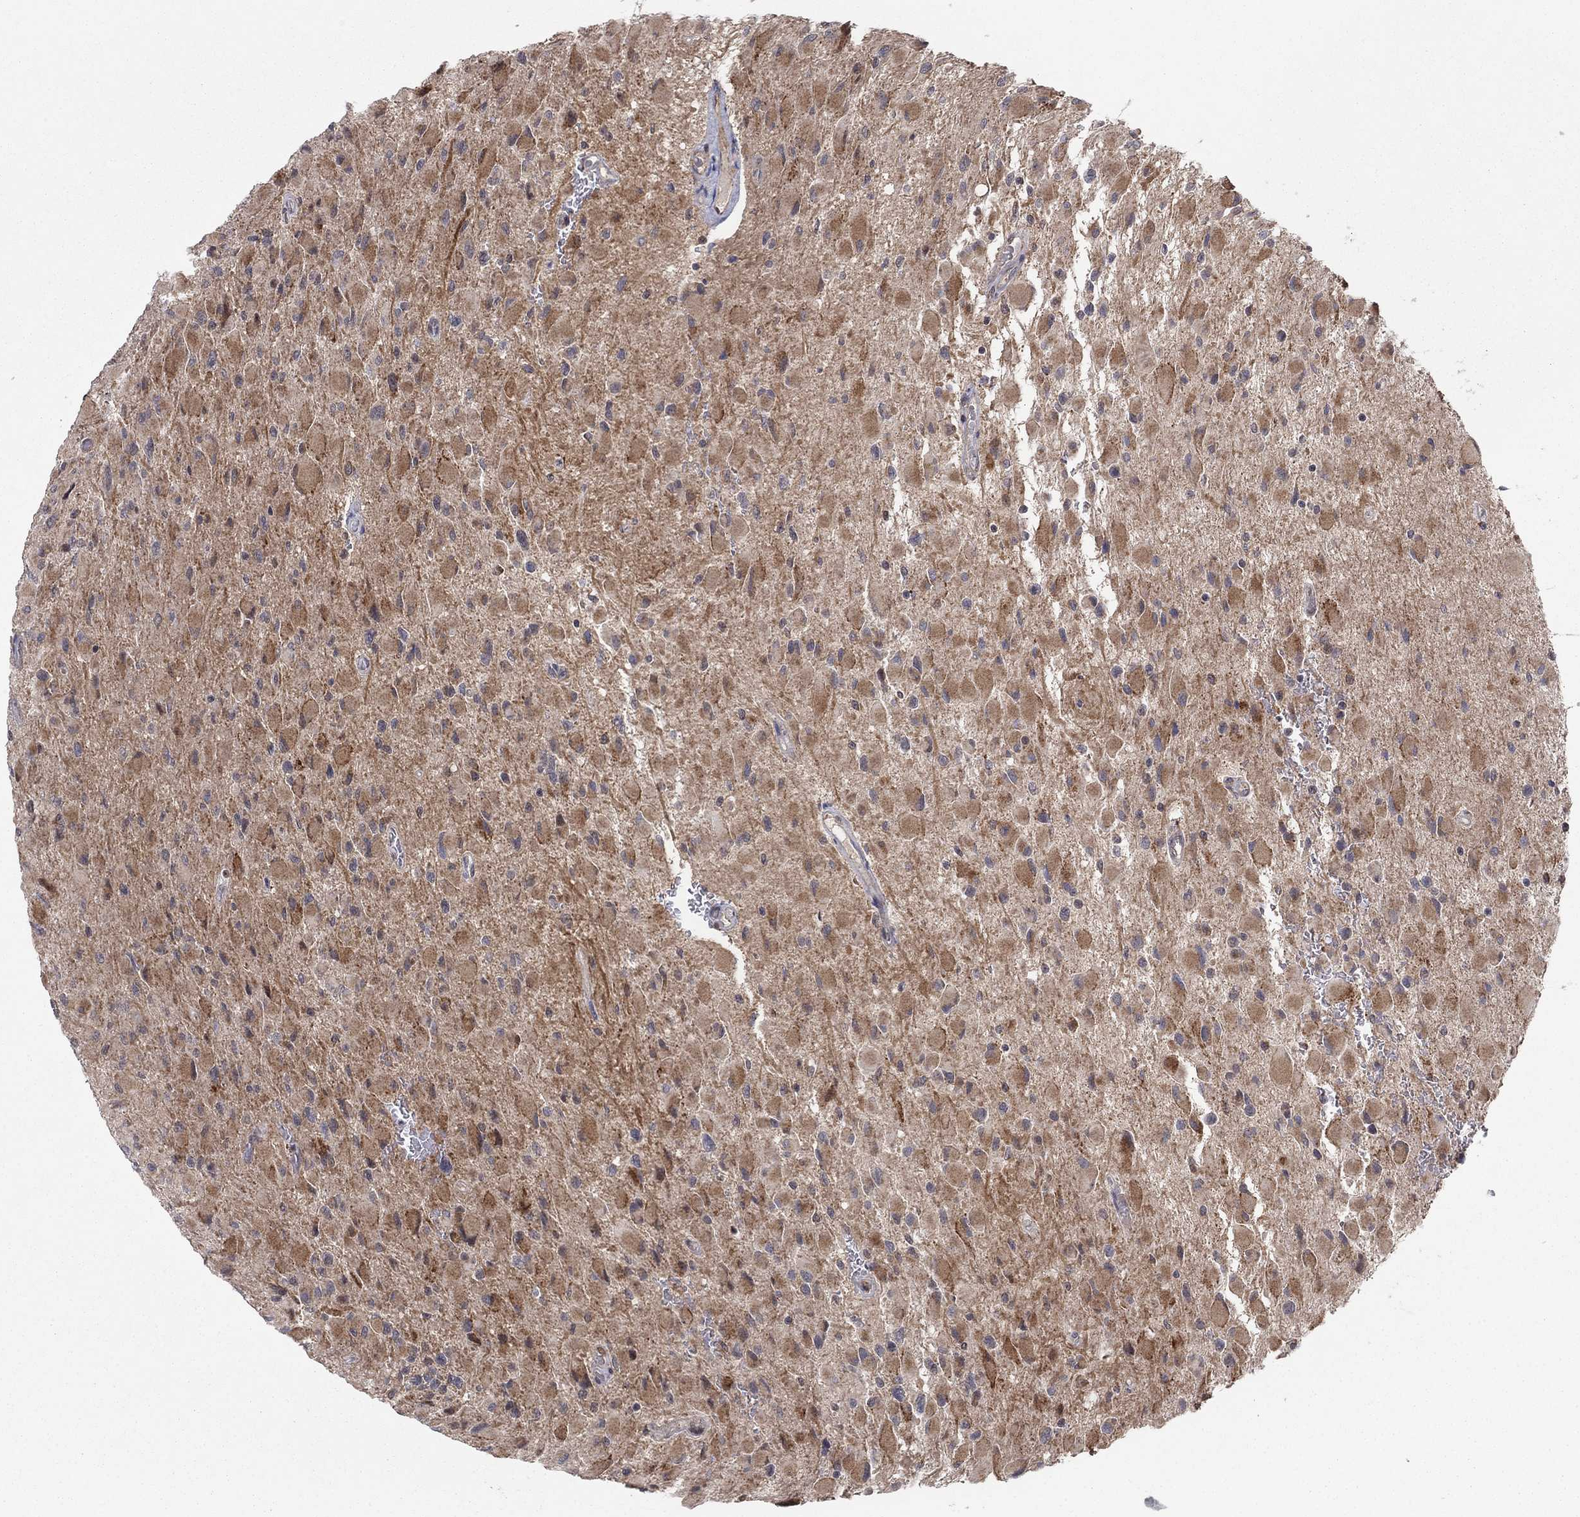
{"staining": {"intensity": "moderate", "quantity": "25%-75%", "location": "cytoplasmic/membranous"}, "tissue": "glioma", "cell_type": "Tumor cells", "image_type": "cancer", "snomed": [{"axis": "morphology", "description": "Glioma, malignant, High grade"}, {"axis": "topography", "description": "Cerebral cortex"}], "caption": "IHC (DAB (3,3'-diaminobenzidine)) staining of malignant glioma (high-grade) exhibits moderate cytoplasmic/membranous protein staining in about 25%-75% of tumor cells.", "gene": "ZNF395", "patient": {"sex": "female", "age": 36}}